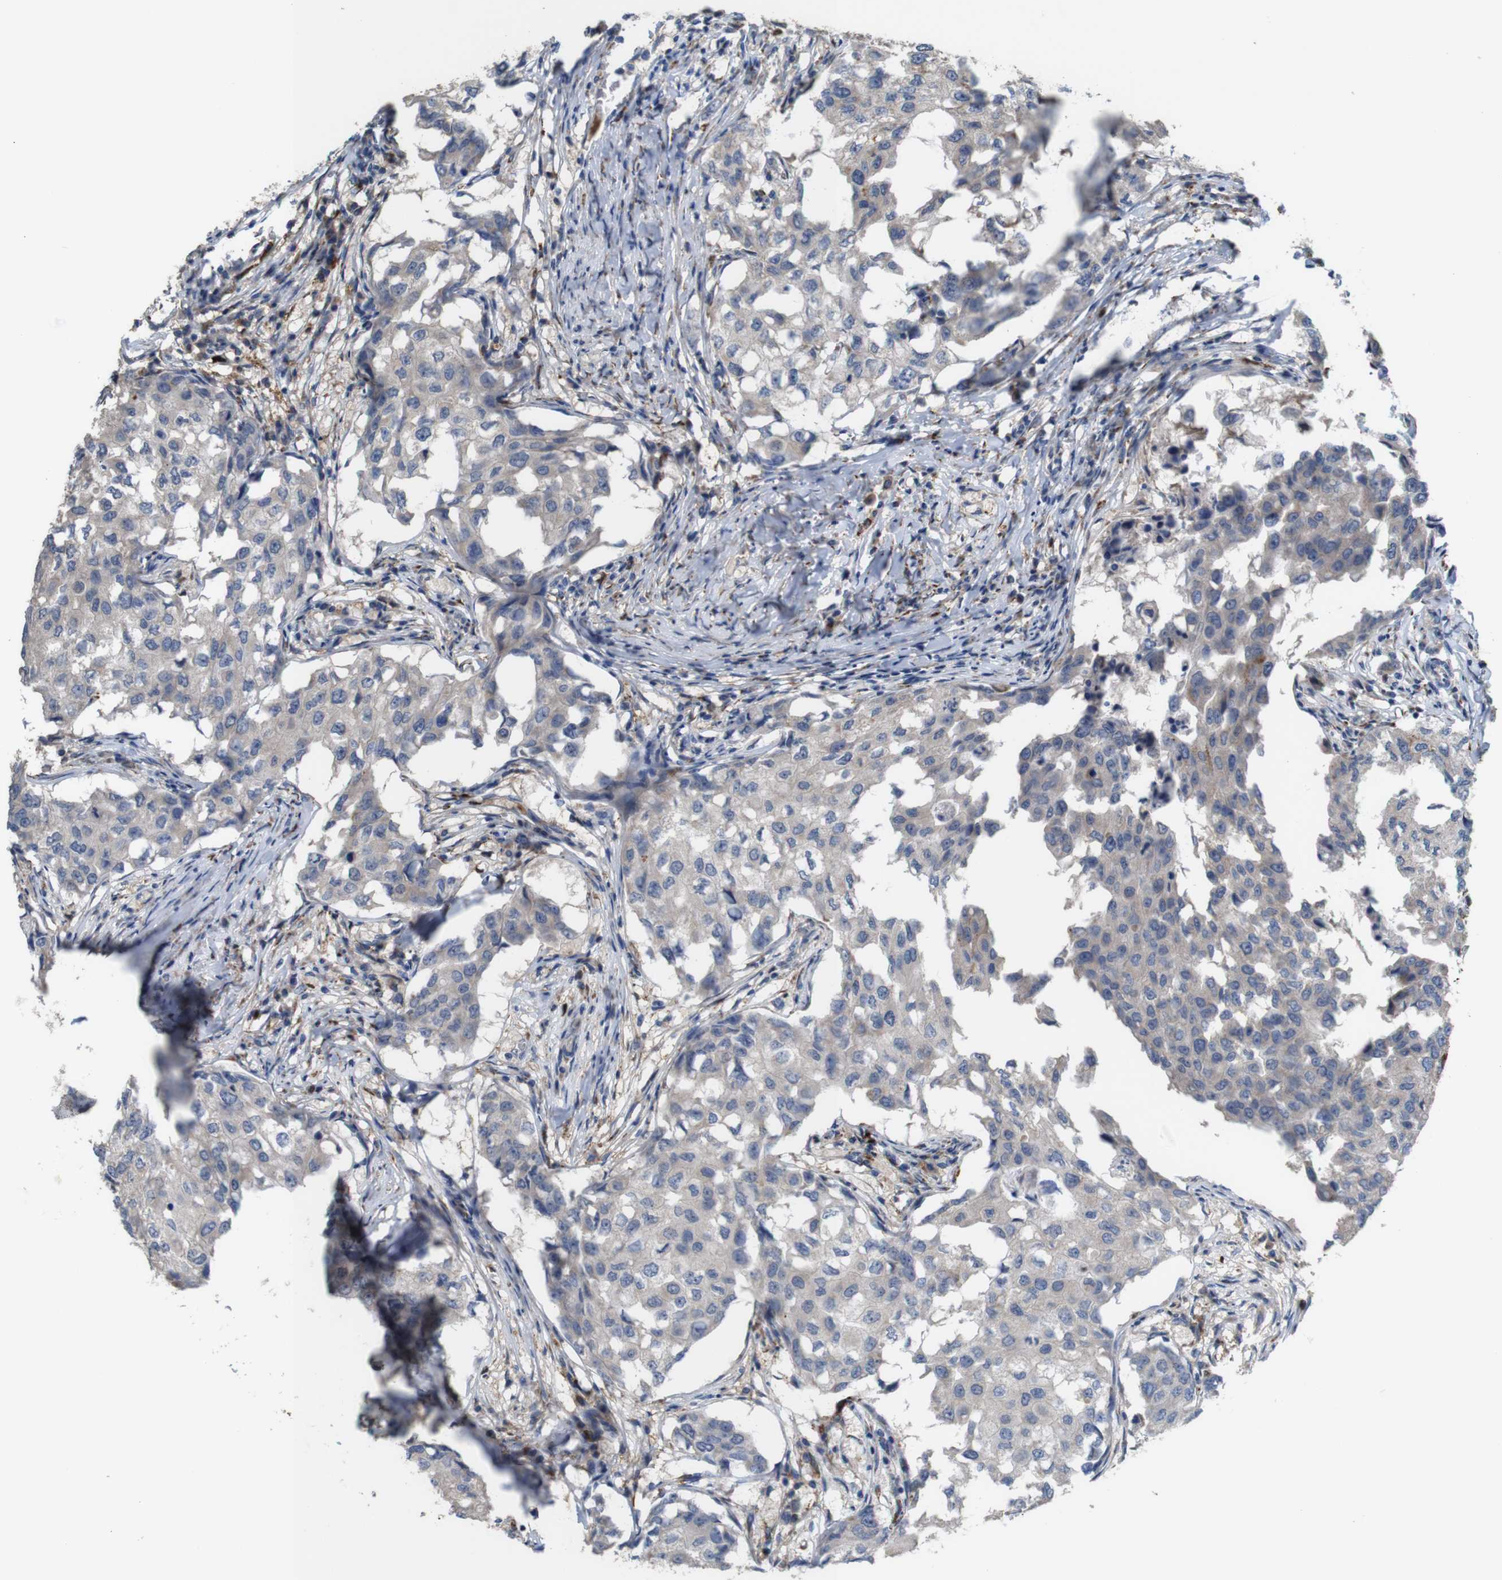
{"staining": {"intensity": "weak", "quantity": ">75%", "location": "cytoplasmic/membranous"}, "tissue": "breast cancer", "cell_type": "Tumor cells", "image_type": "cancer", "snomed": [{"axis": "morphology", "description": "Duct carcinoma"}, {"axis": "topography", "description": "Breast"}], "caption": "Weak cytoplasmic/membranous positivity is appreciated in about >75% of tumor cells in breast infiltrating ductal carcinoma.", "gene": "PTPRR", "patient": {"sex": "female", "age": 27}}